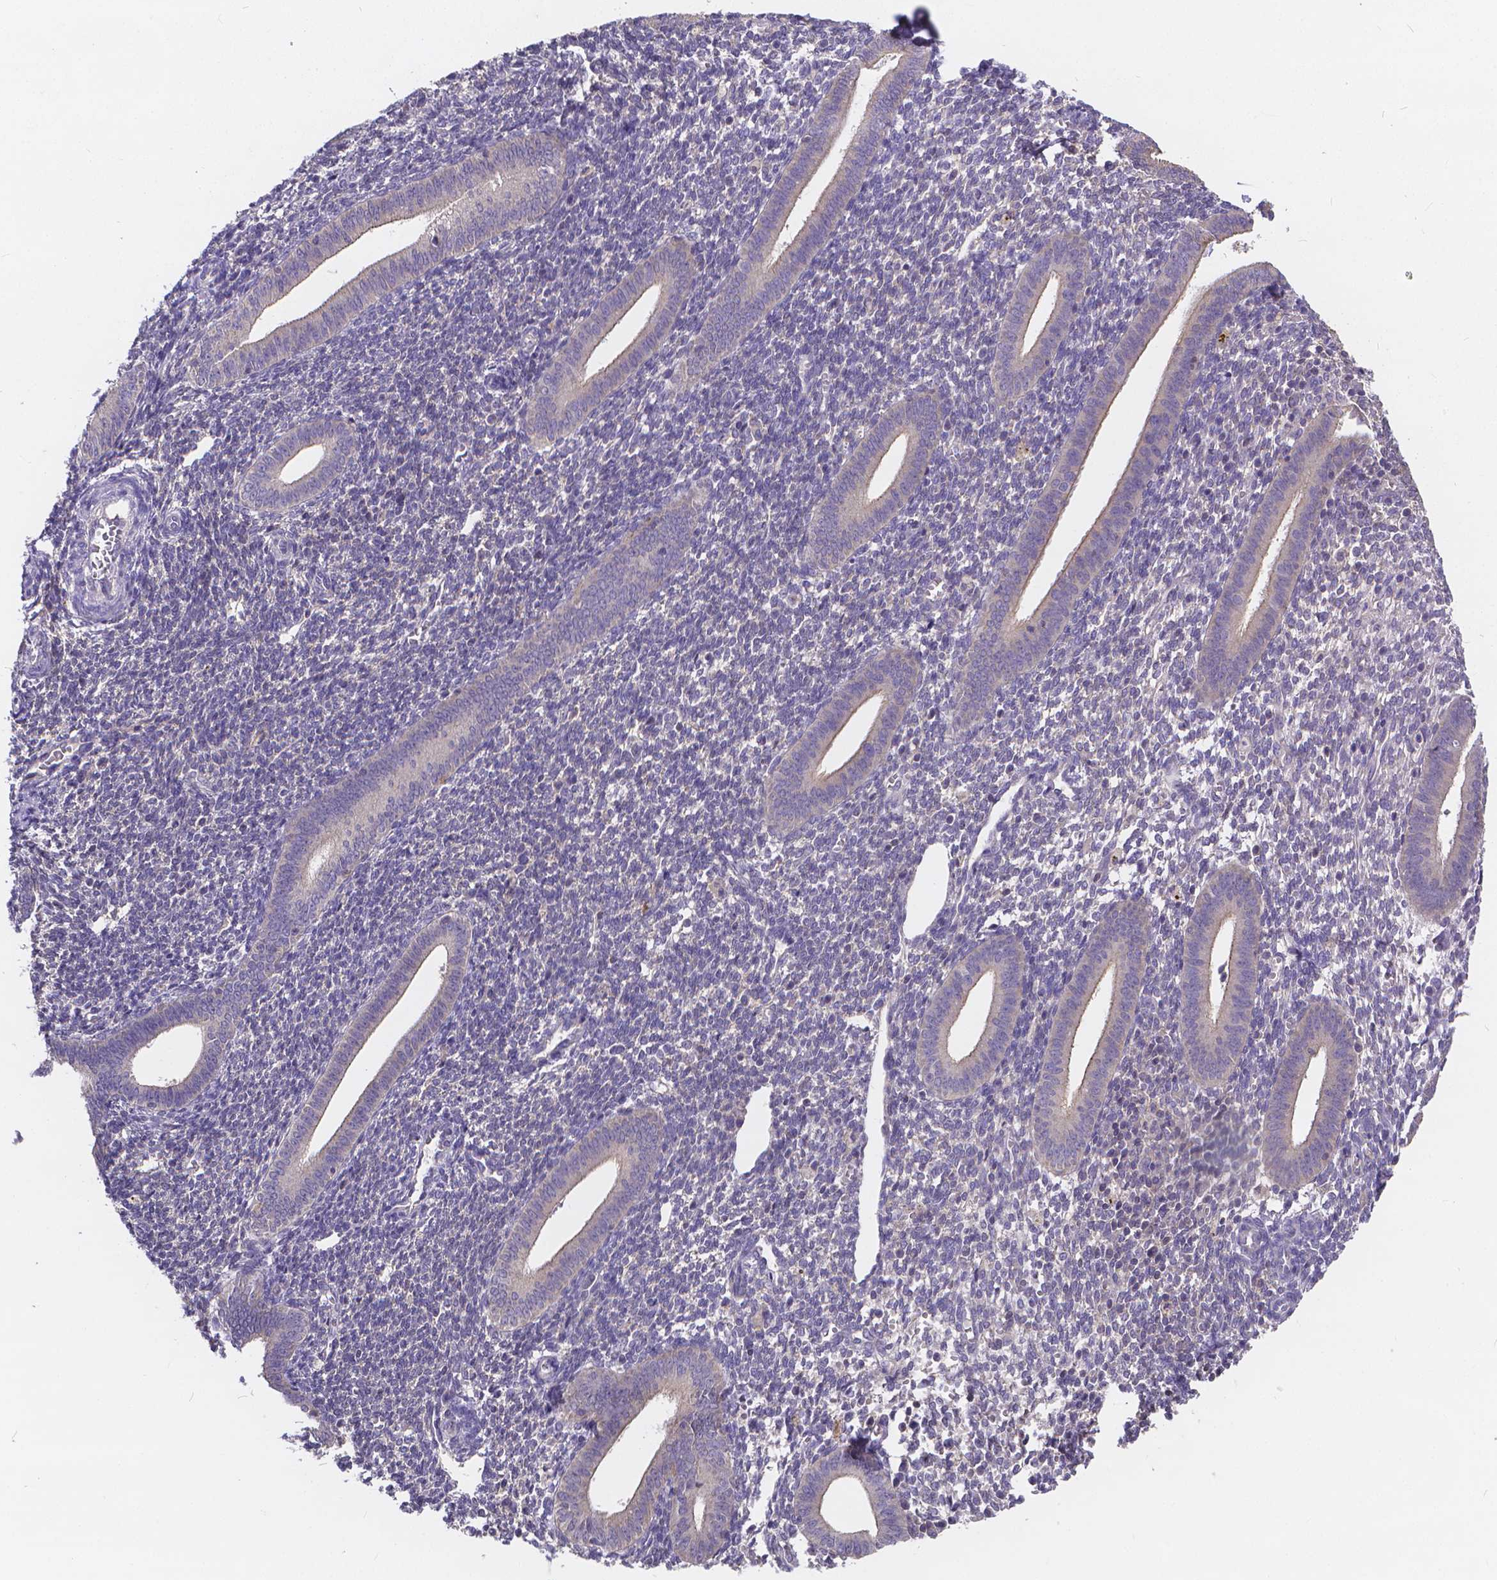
{"staining": {"intensity": "negative", "quantity": "none", "location": "none"}, "tissue": "endometrium", "cell_type": "Cells in endometrial stroma", "image_type": "normal", "snomed": [{"axis": "morphology", "description": "Normal tissue, NOS"}, {"axis": "topography", "description": "Endometrium"}], "caption": "Cells in endometrial stroma show no significant staining in benign endometrium. (Brightfield microscopy of DAB (3,3'-diaminobenzidine) IHC at high magnification).", "gene": "GLRB", "patient": {"sex": "female", "age": 25}}